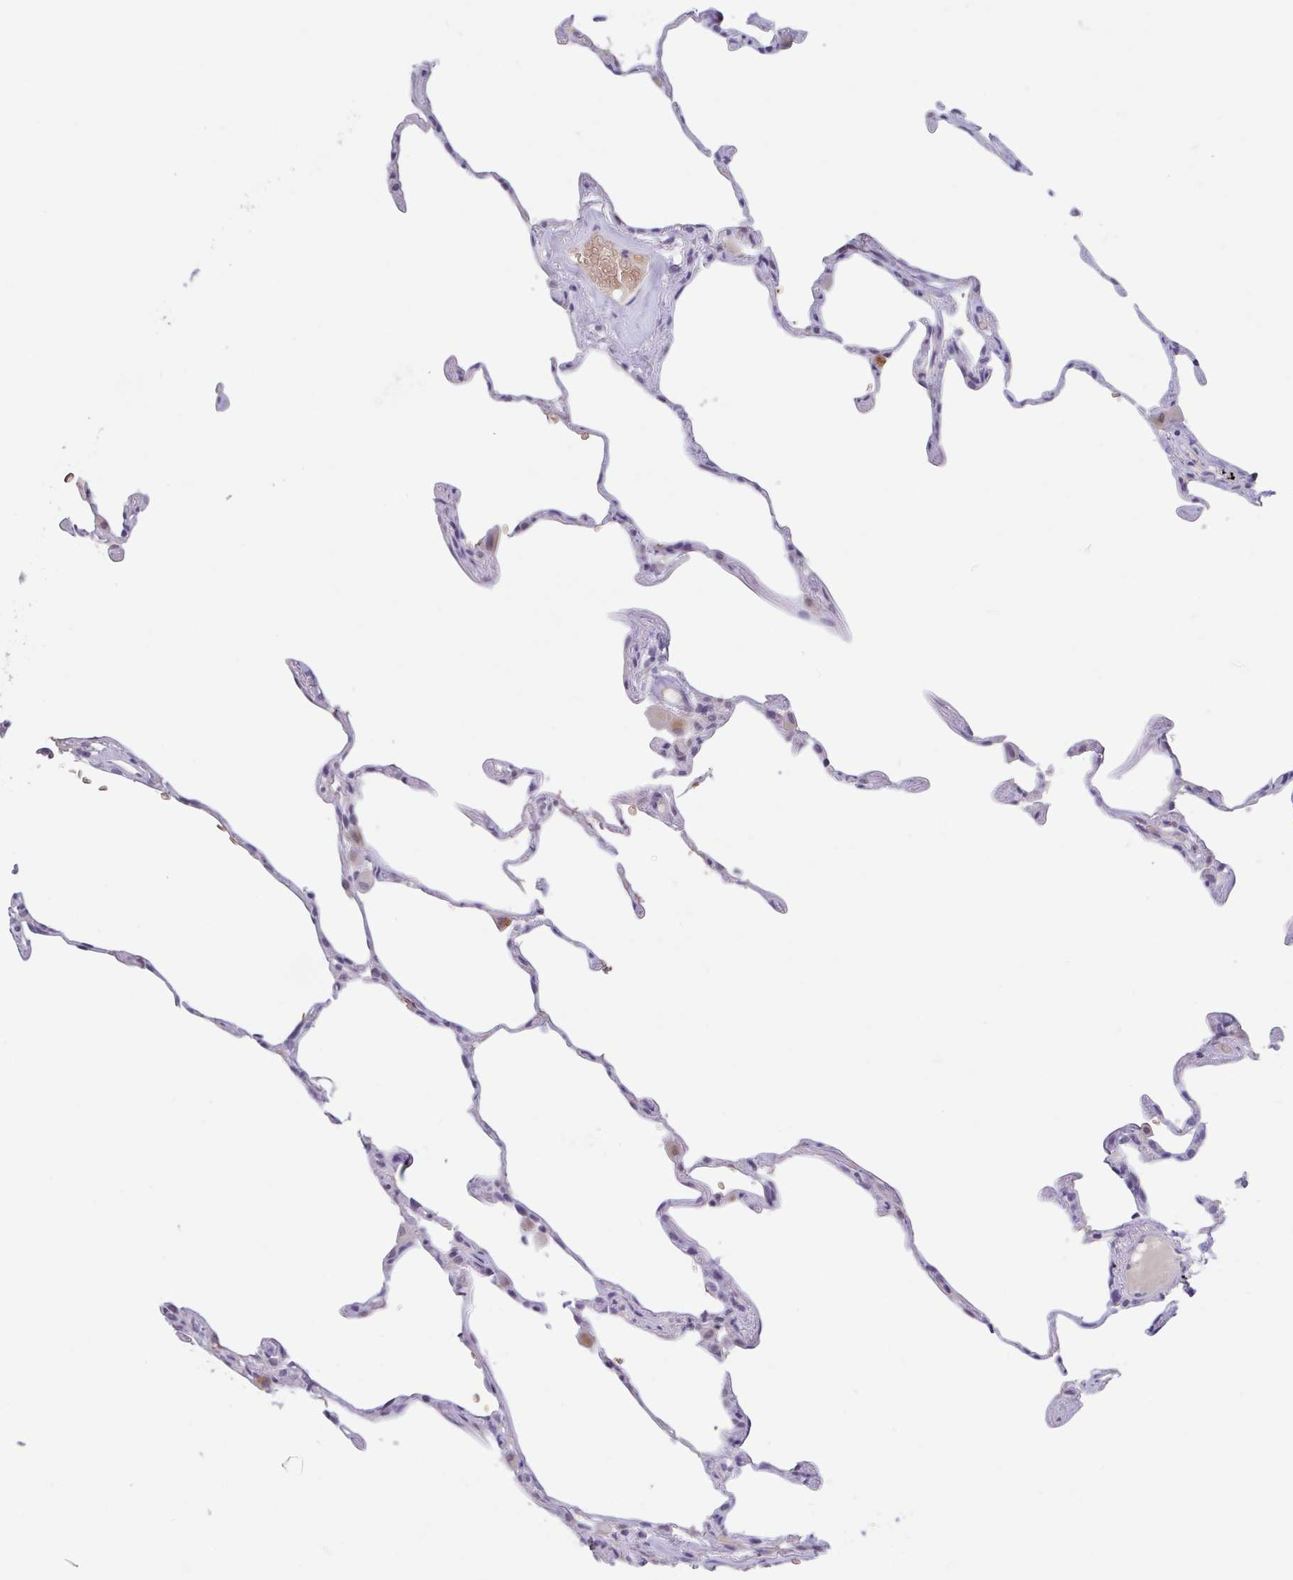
{"staining": {"intensity": "negative", "quantity": "none", "location": "none"}, "tissue": "lung", "cell_type": "Alveolar cells", "image_type": "normal", "snomed": [{"axis": "morphology", "description": "Normal tissue, NOS"}, {"axis": "topography", "description": "Lung"}], "caption": "IHC photomicrograph of benign human lung stained for a protein (brown), which reveals no expression in alveolar cells.", "gene": "RHAG", "patient": {"sex": "female", "age": 57}}